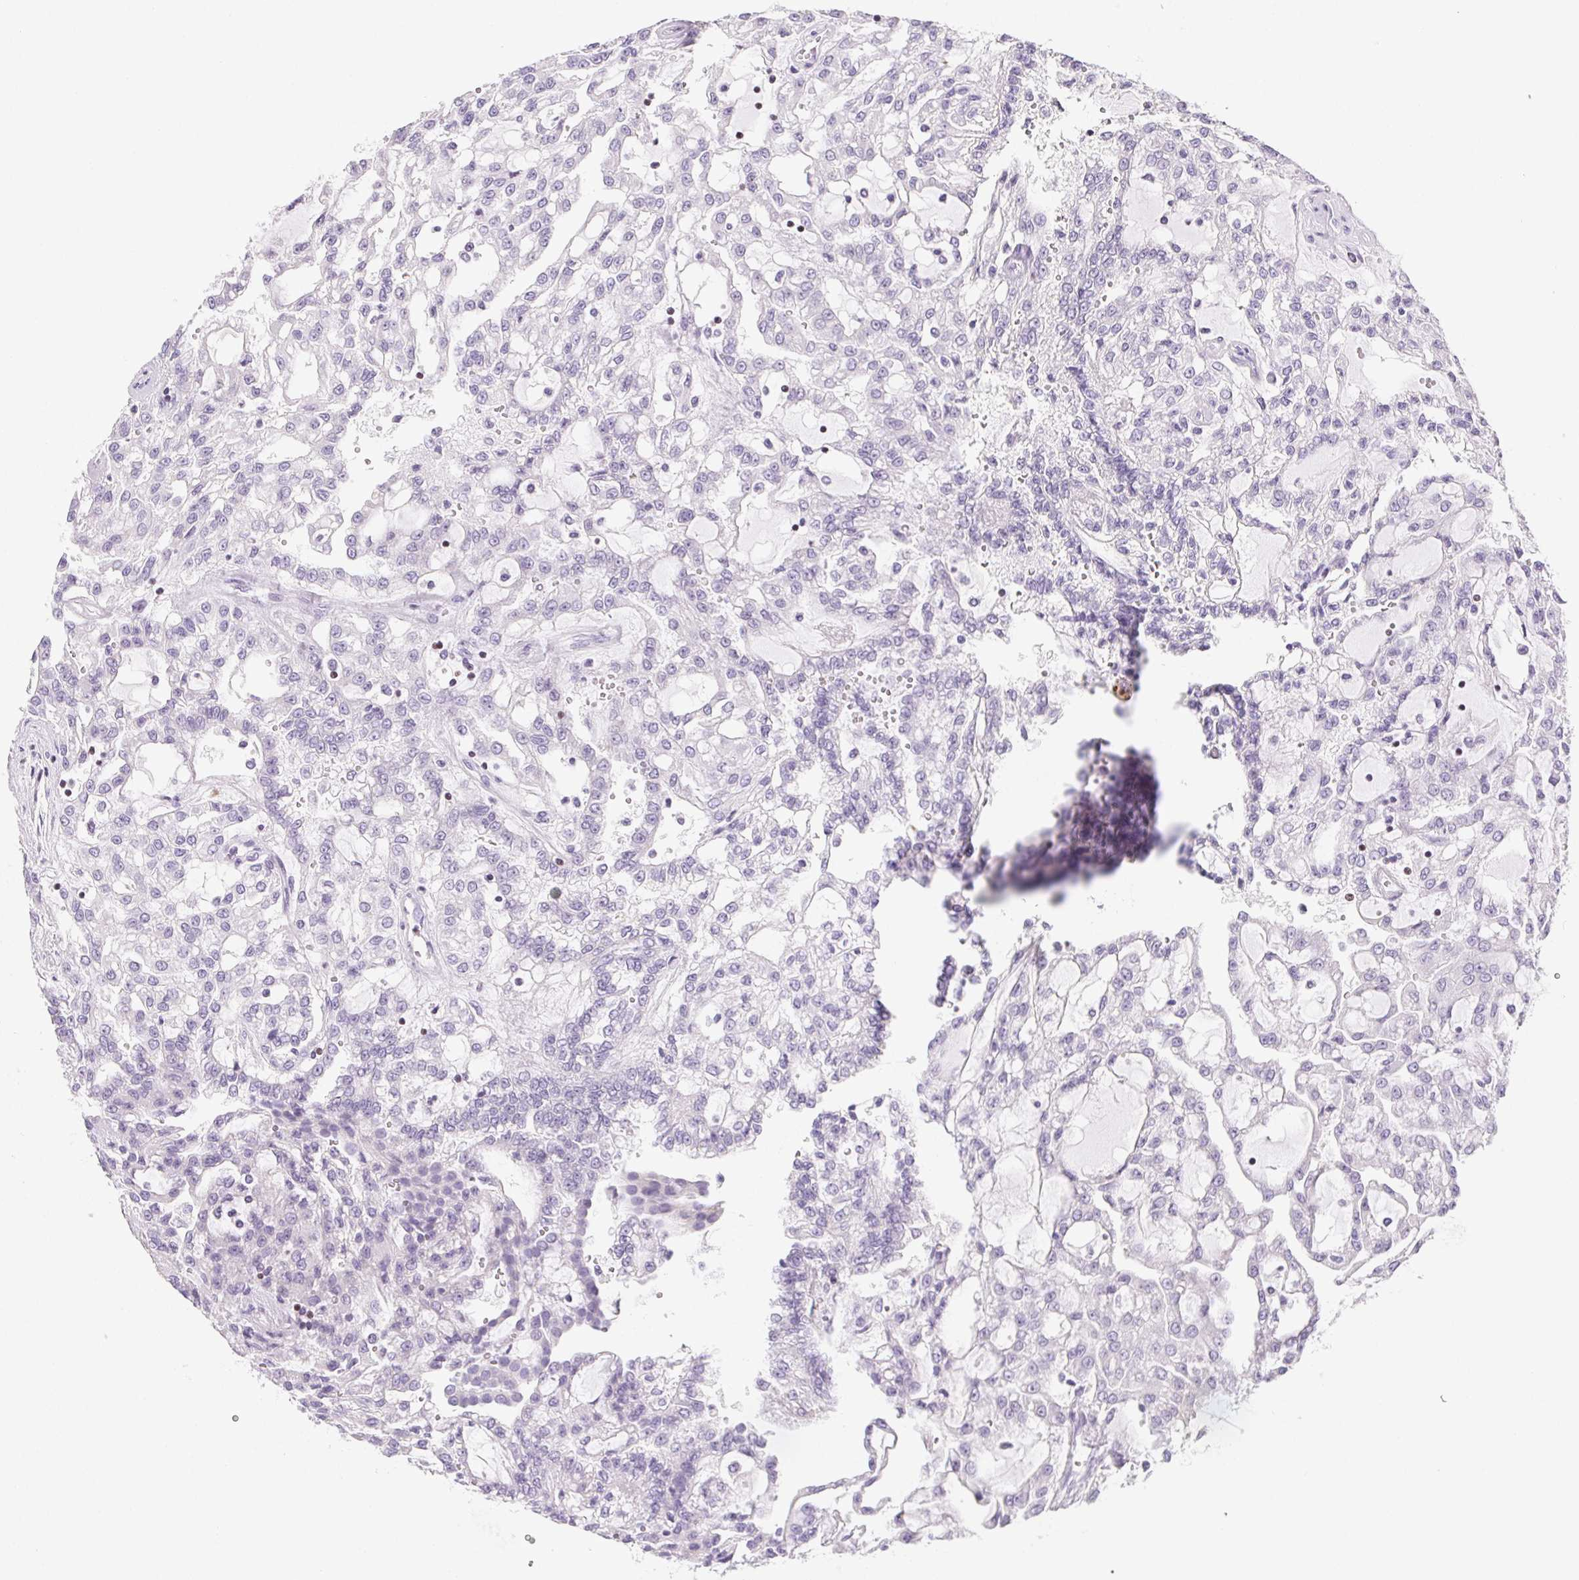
{"staining": {"intensity": "negative", "quantity": "none", "location": "none"}, "tissue": "renal cancer", "cell_type": "Tumor cells", "image_type": "cancer", "snomed": [{"axis": "morphology", "description": "Adenocarcinoma, NOS"}, {"axis": "topography", "description": "Kidney"}], "caption": "A high-resolution micrograph shows IHC staining of adenocarcinoma (renal), which reveals no significant expression in tumor cells.", "gene": "BEND2", "patient": {"sex": "male", "age": 63}}